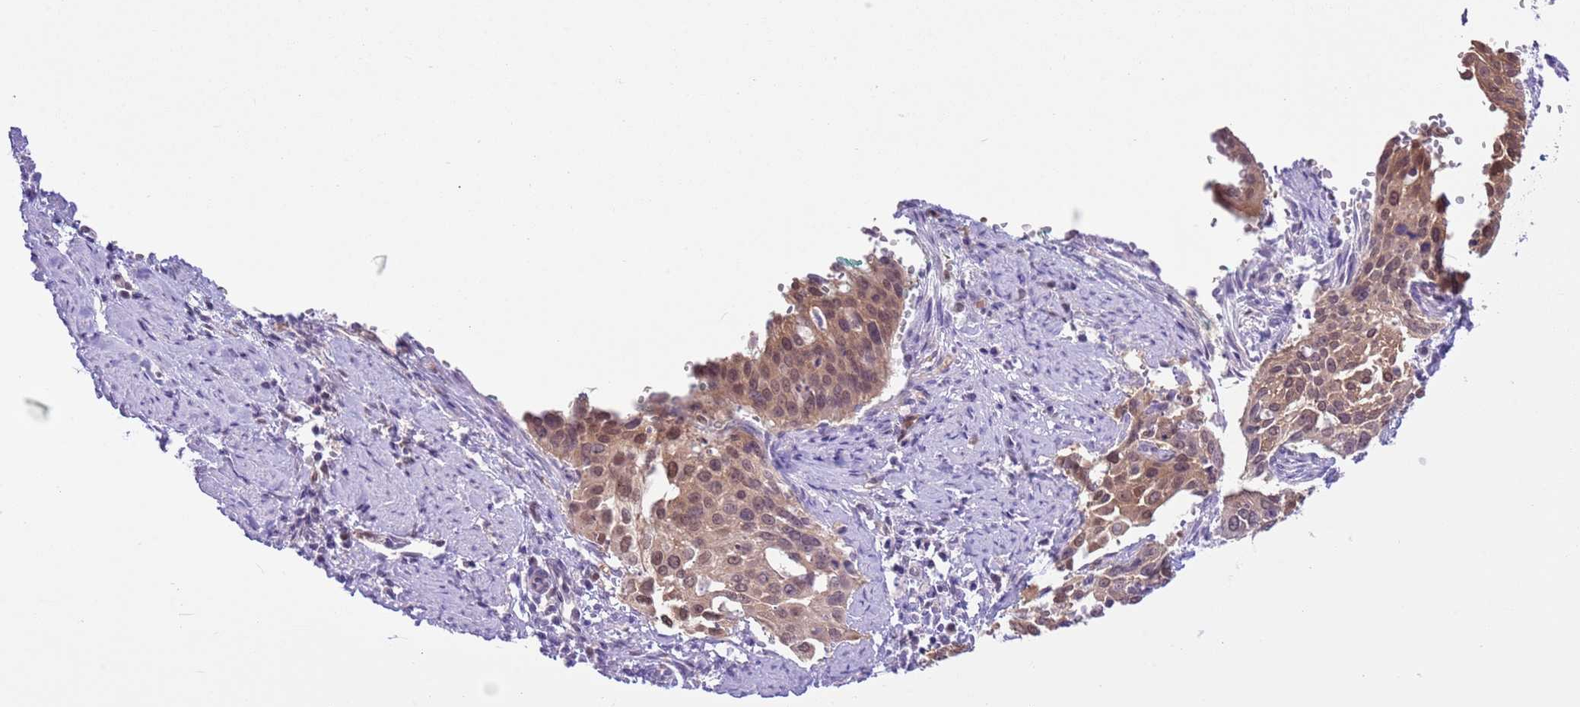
{"staining": {"intensity": "moderate", "quantity": ">75%", "location": "cytoplasmic/membranous,nuclear"}, "tissue": "cervical cancer", "cell_type": "Tumor cells", "image_type": "cancer", "snomed": [{"axis": "morphology", "description": "Squamous cell carcinoma, NOS"}, {"axis": "topography", "description": "Cervix"}], "caption": "Protein analysis of cervical cancer tissue displays moderate cytoplasmic/membranous and nuclear staining in approximately >75% of tumor cells.", "gene": "DDI2", "patient": {"sex": "female", "age": 44}}